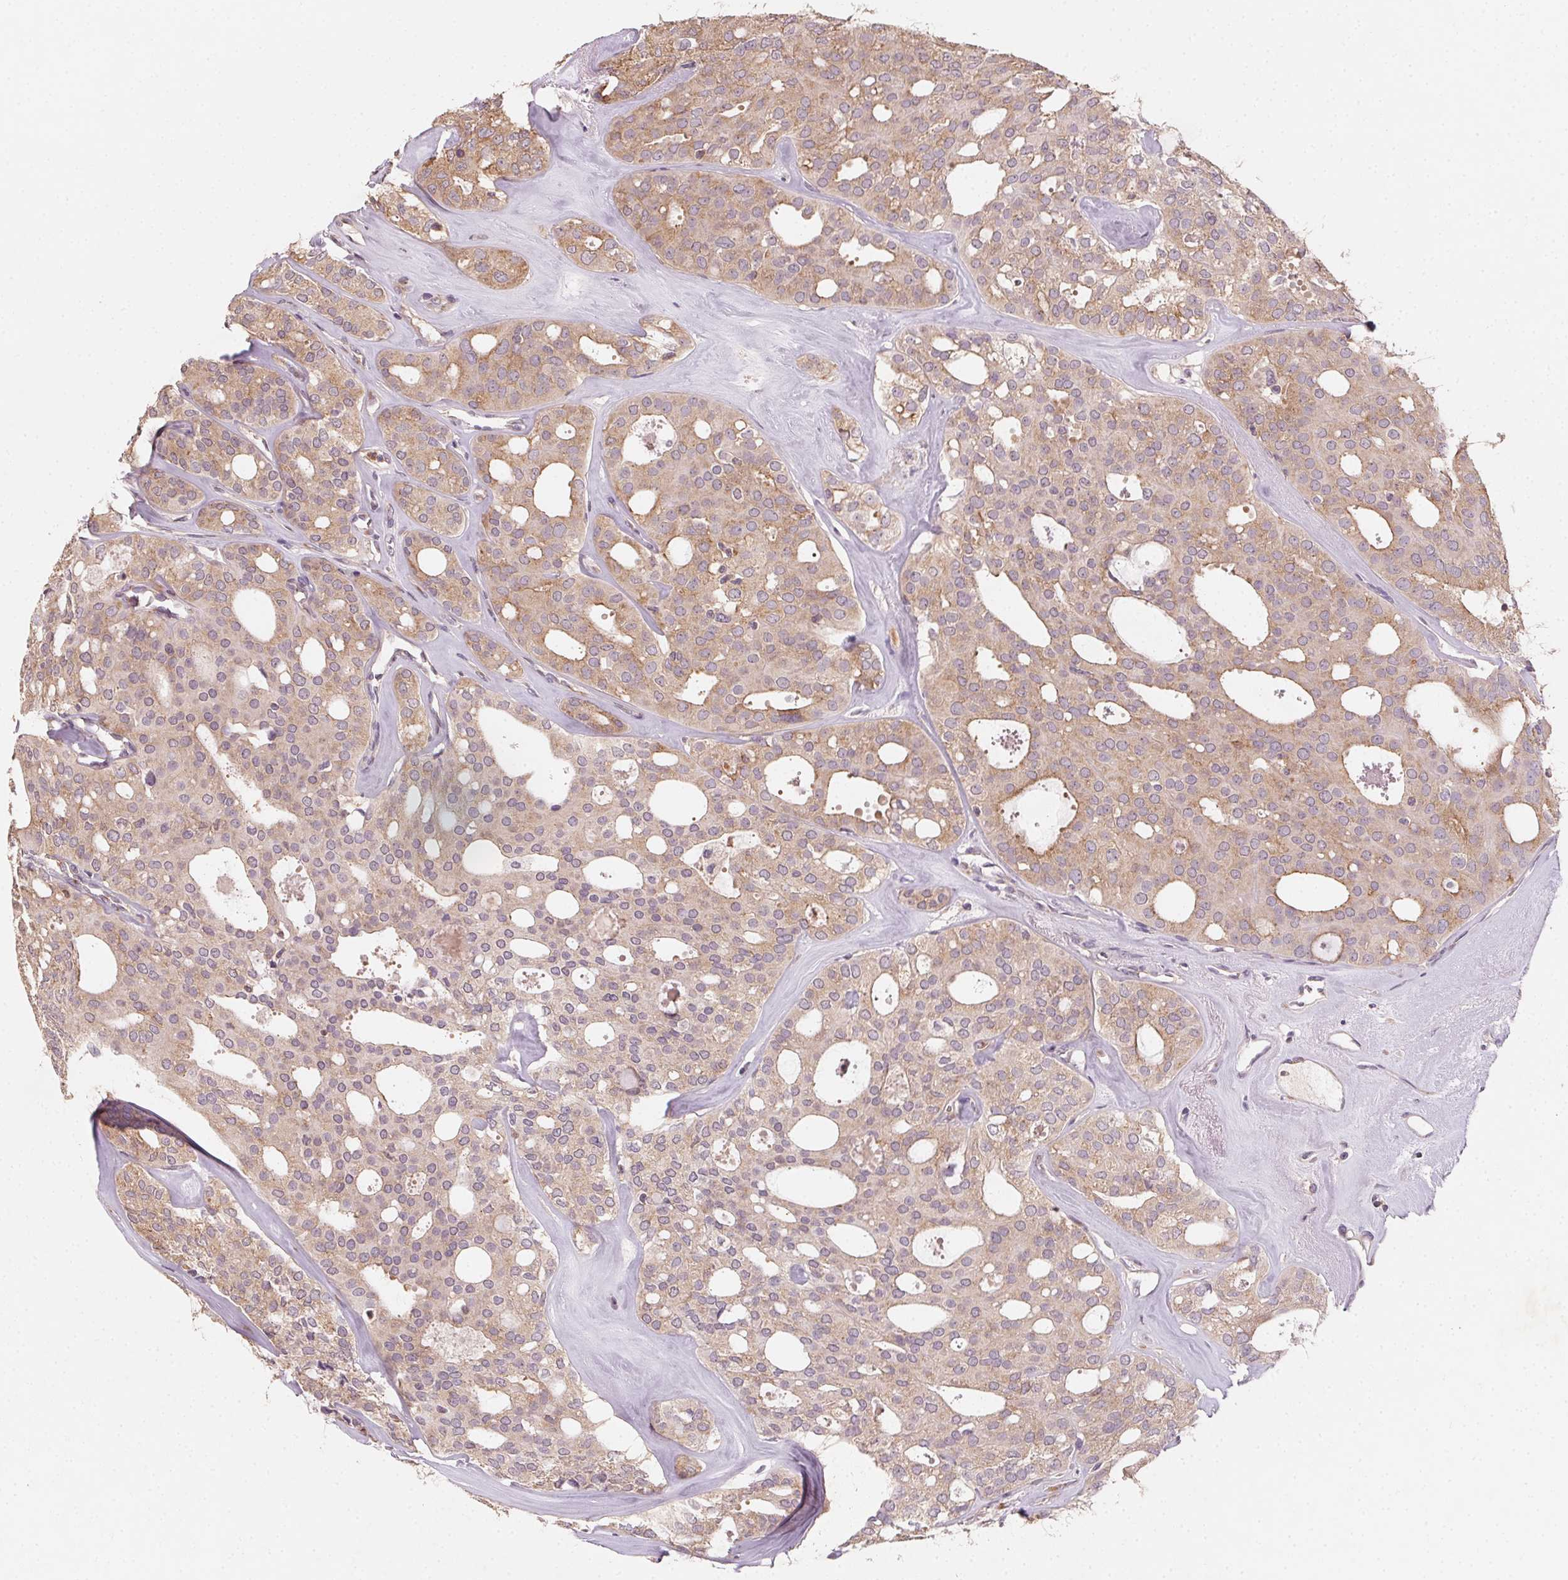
{"staining": {"intensity": "moderate", "quantity": "25%-75%", "location": "cytoplasmic/membranous"}, "tissue": "thyroid cancer", "cell_type": "Tumor cells", "image_type": "cancer", "snomed": [{"axis": "morphology", "description": "Follicular adenoma carcinoma, NOS"}, {"axis": "topography", "description": "Thyroid gland"}], "caption": "Thyroid cancer (follicular adenoma carcinoma) stained with DAB (3,3'-diaminobenzidine) IHC shows medium levels of moderate cytoplasmic/membranous staining in approximately 25%-75% of tumor cells.", "gene": "AP1S1", "patient": {"sex": "male", "age": 75}}